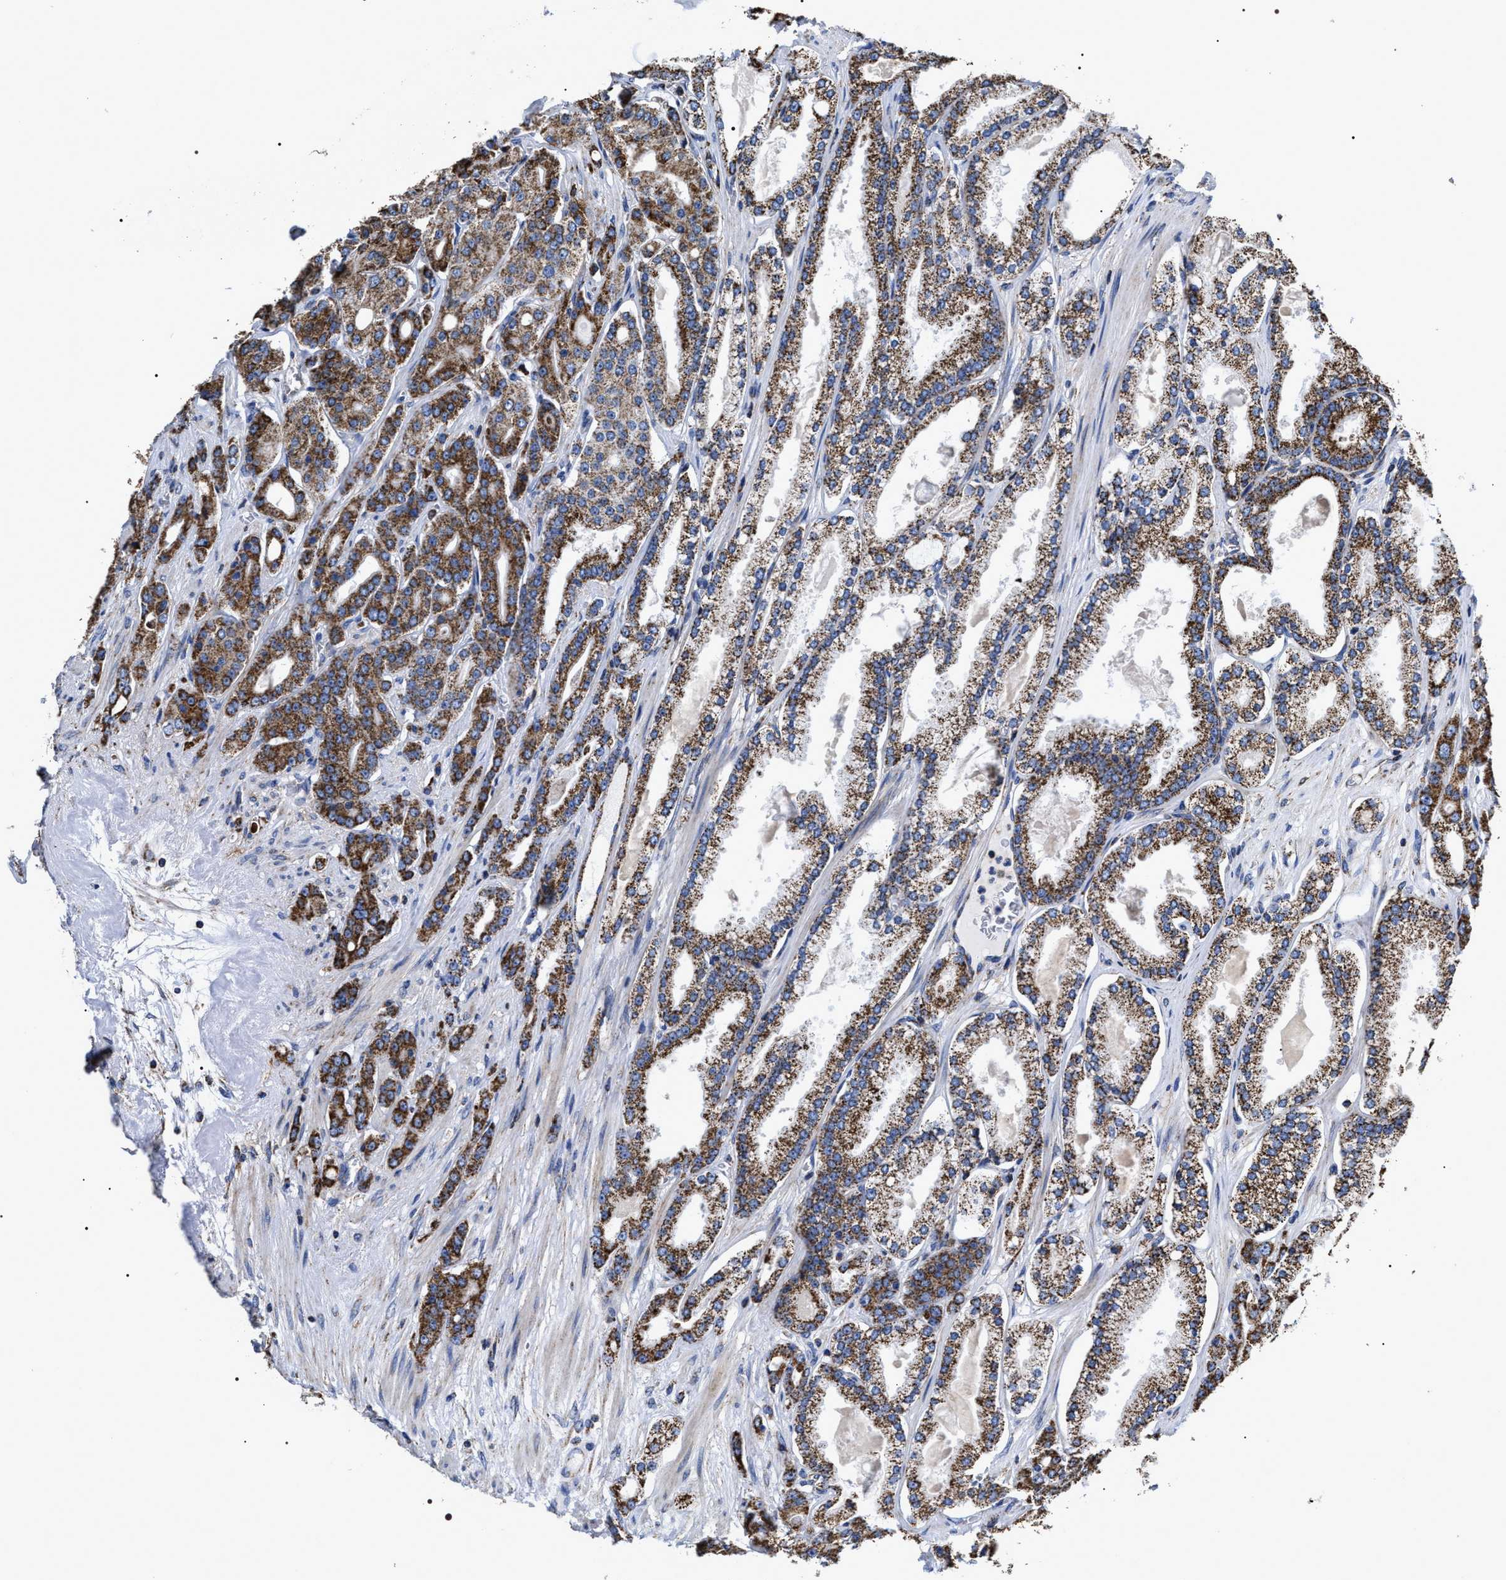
{"staining": {"intensity": "strong", "quantity": ">75%", "location": "cytoplasmic/membranous"}, "tissue": "prostate cancer", "cell_type": "Tumor cells", "image_type": "cancer", "snomed": [{"axis": "morphology", "description": "Adenocarcinoma, High grade"}, {"axis": "topography", "description": "Prostate"}], "caption": "A high-resolution photomicrograph shows IHC staining of prostate cancer, which shows strong cytoplasmic/membranous expression in about >75% of tumor cells.", "gene": "COG5", "patient": {"sex": "male", "age": 71}}